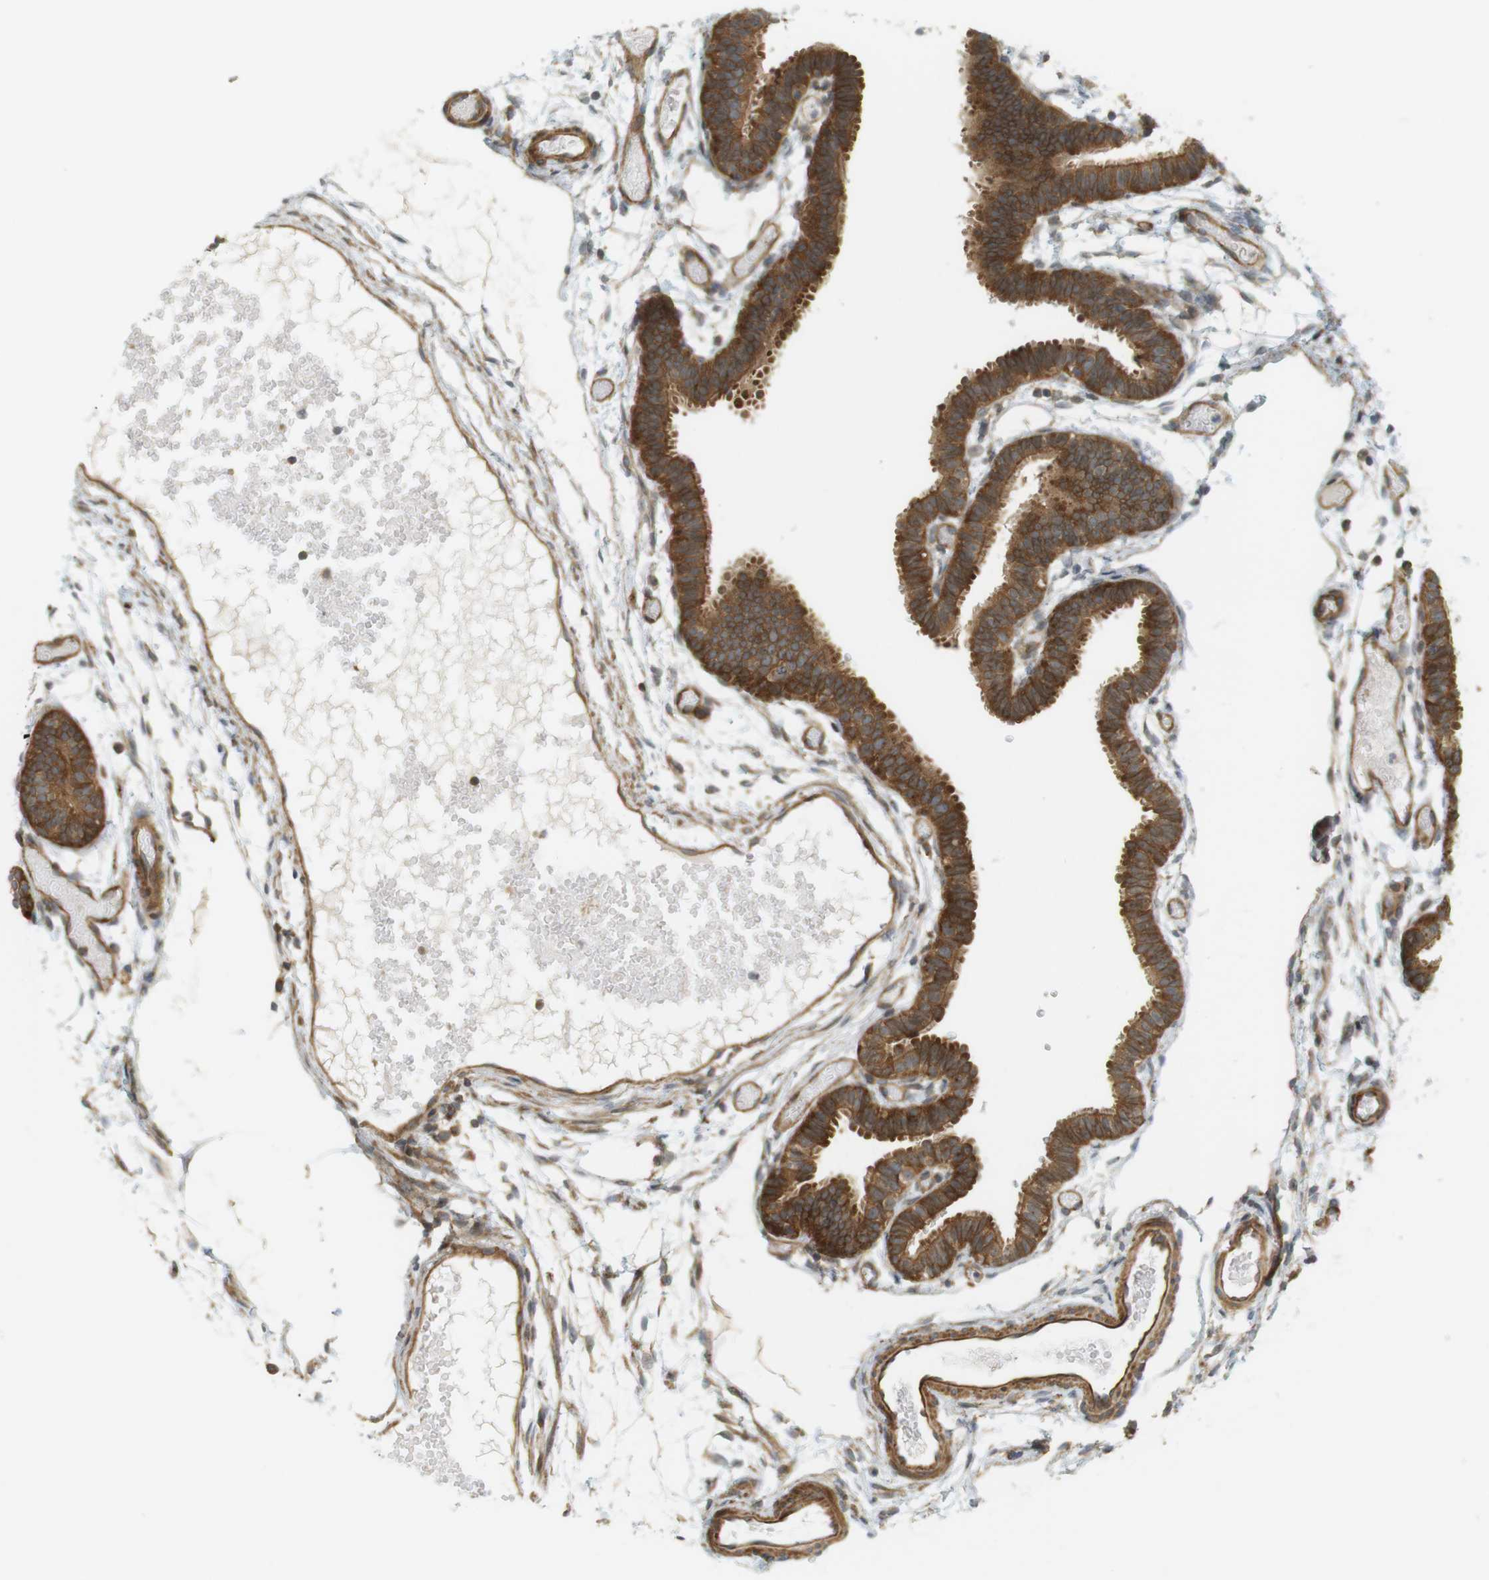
{"staining": {"intensity": "strong", "quantity": ">75%", "location": "cytoplasmic/membranous"}, "tissue": "fallopian tube", "cell_type": "Glandular cells", "image_type": "normal", "snomed": [{"axis": "morphology", "description": "Normal tissue, NOS"}, {"axis": "topography", "description": "Fallopian tube"}], "caption": "Immunohistochemistry image of benign human fallopian tube stained for a protein (brown), which displays high levels of strong cytoplasmic/membranous staining in approximately >75% of glandular cells.", "gene": "PA2G4", "patient": {"sex": "female", "age": 29}}